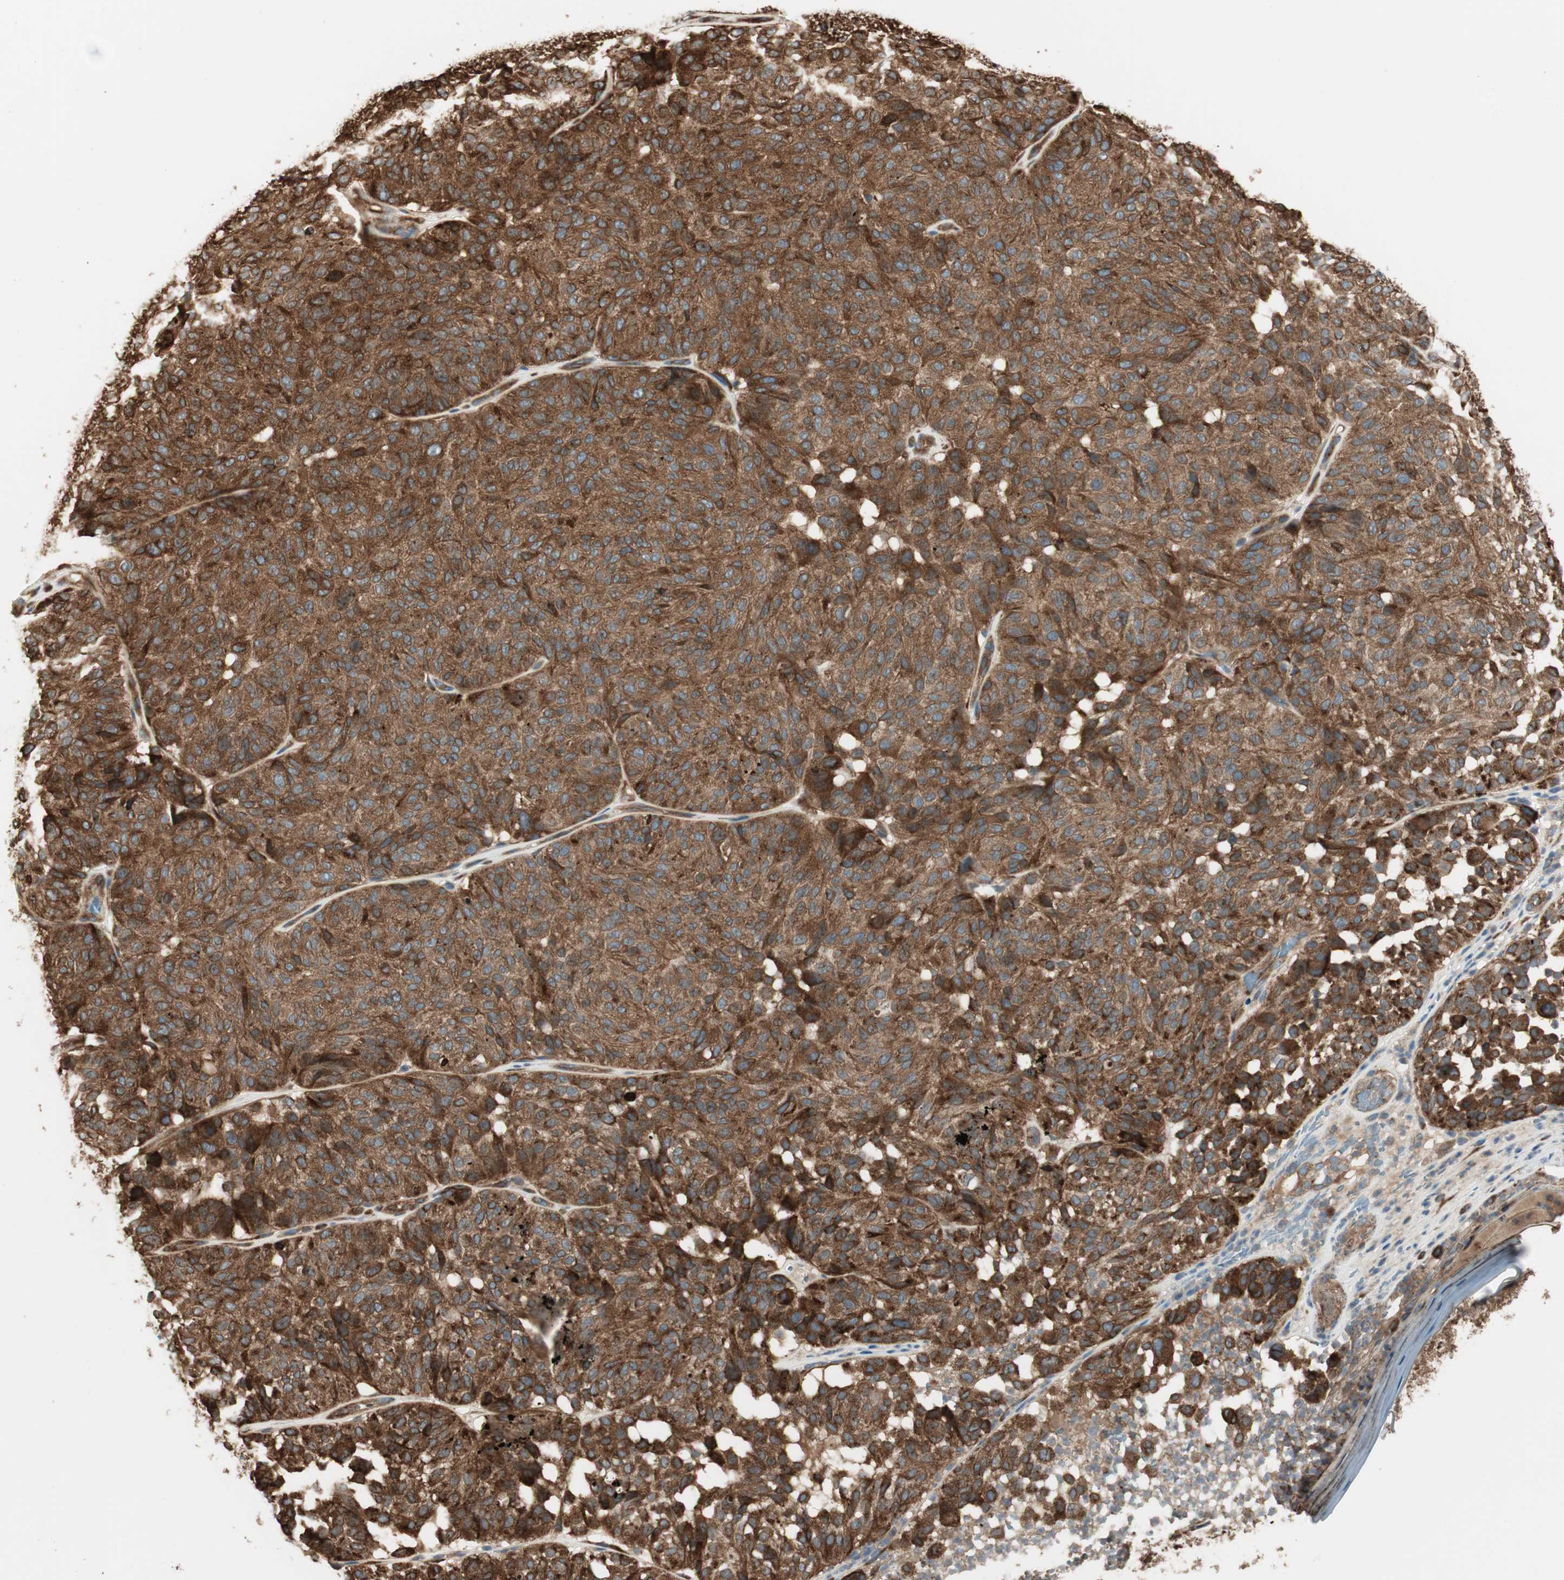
{"staining": {"intensity": "strong", "quantity": ">75%", "location": "cytoplasmic/membranous"}, "tissue": "melanoma", "cell_type": "Tumor cells", "image_type": "cancer", "snomed": [{"axis": "morphology", "description": "Malignant melanoma, NOS"}, {"axis": "topography", "description": "Skin"}], "caption": "Strong cytoplasmic/membranous positivity is present in about >75% of tumor cells in melanoma.", "gene": "PRKG1", "patient": {"sex": "female", "age": 46}}